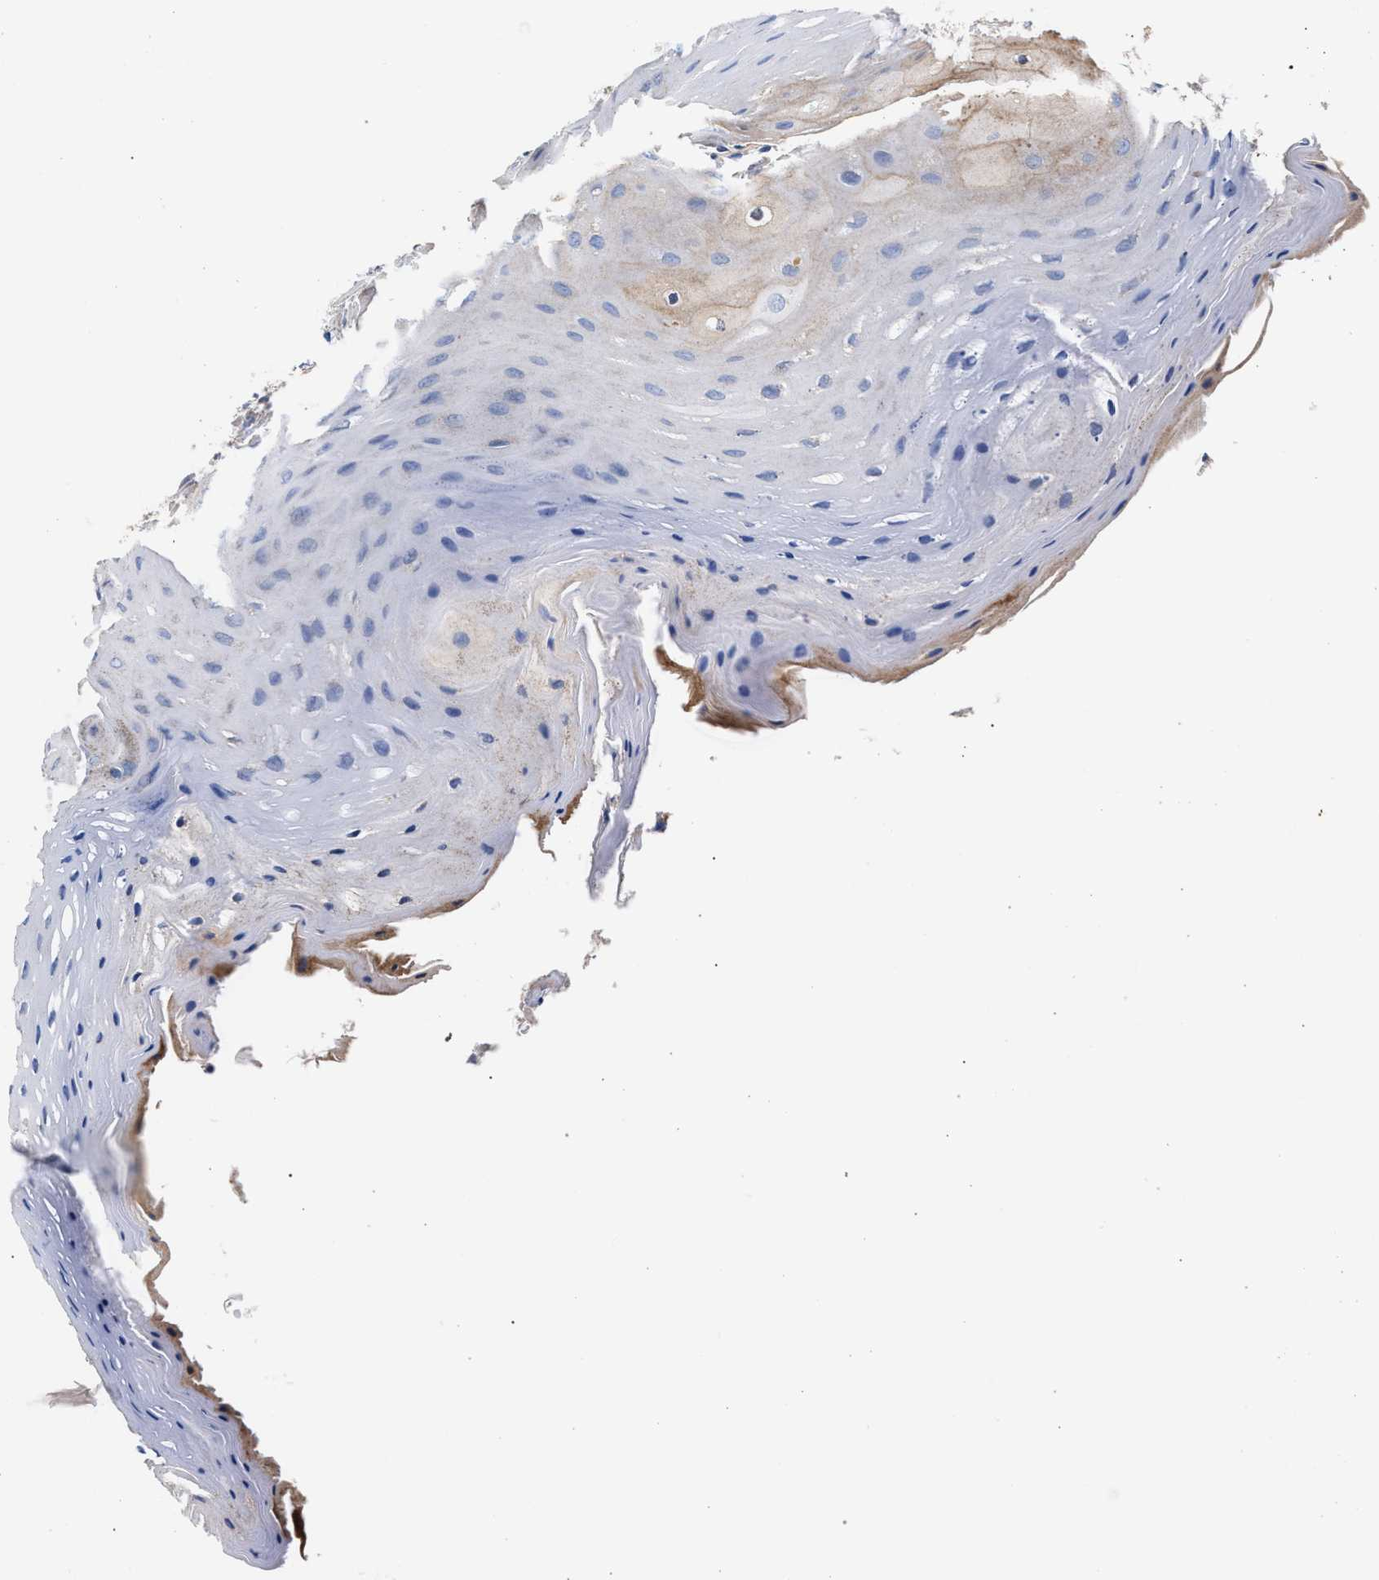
{"staining": {"intensity": "weak", "quantity": "<25%", "location": "cytoplasmic/membranous"}, "tissue": "oral mucosa", "cell_type": "Squamous epithelial cells", "image_type": "normal", "snomed": [{"axis": "morphology", "description": "Normal tissue, NOS"}, {"axis": "morphology", "description": "Squamous cell carcinoma, NOS"}, {"axis": "topography", "description": "Oral tissue"}, {"axis": "topography", "description": "Head-Neck"}], "caption": "Image shows no protein expression in squamous epithelial cells of unremarkable oral mucosa. The staining was performed using DAB to visualize the protein expression in brown, while the nuclei were stained in blue with hematoxylin (Magnification: 20x).", "gene": "ACOX1", "patient": {"sex": "male", "age": 71}}